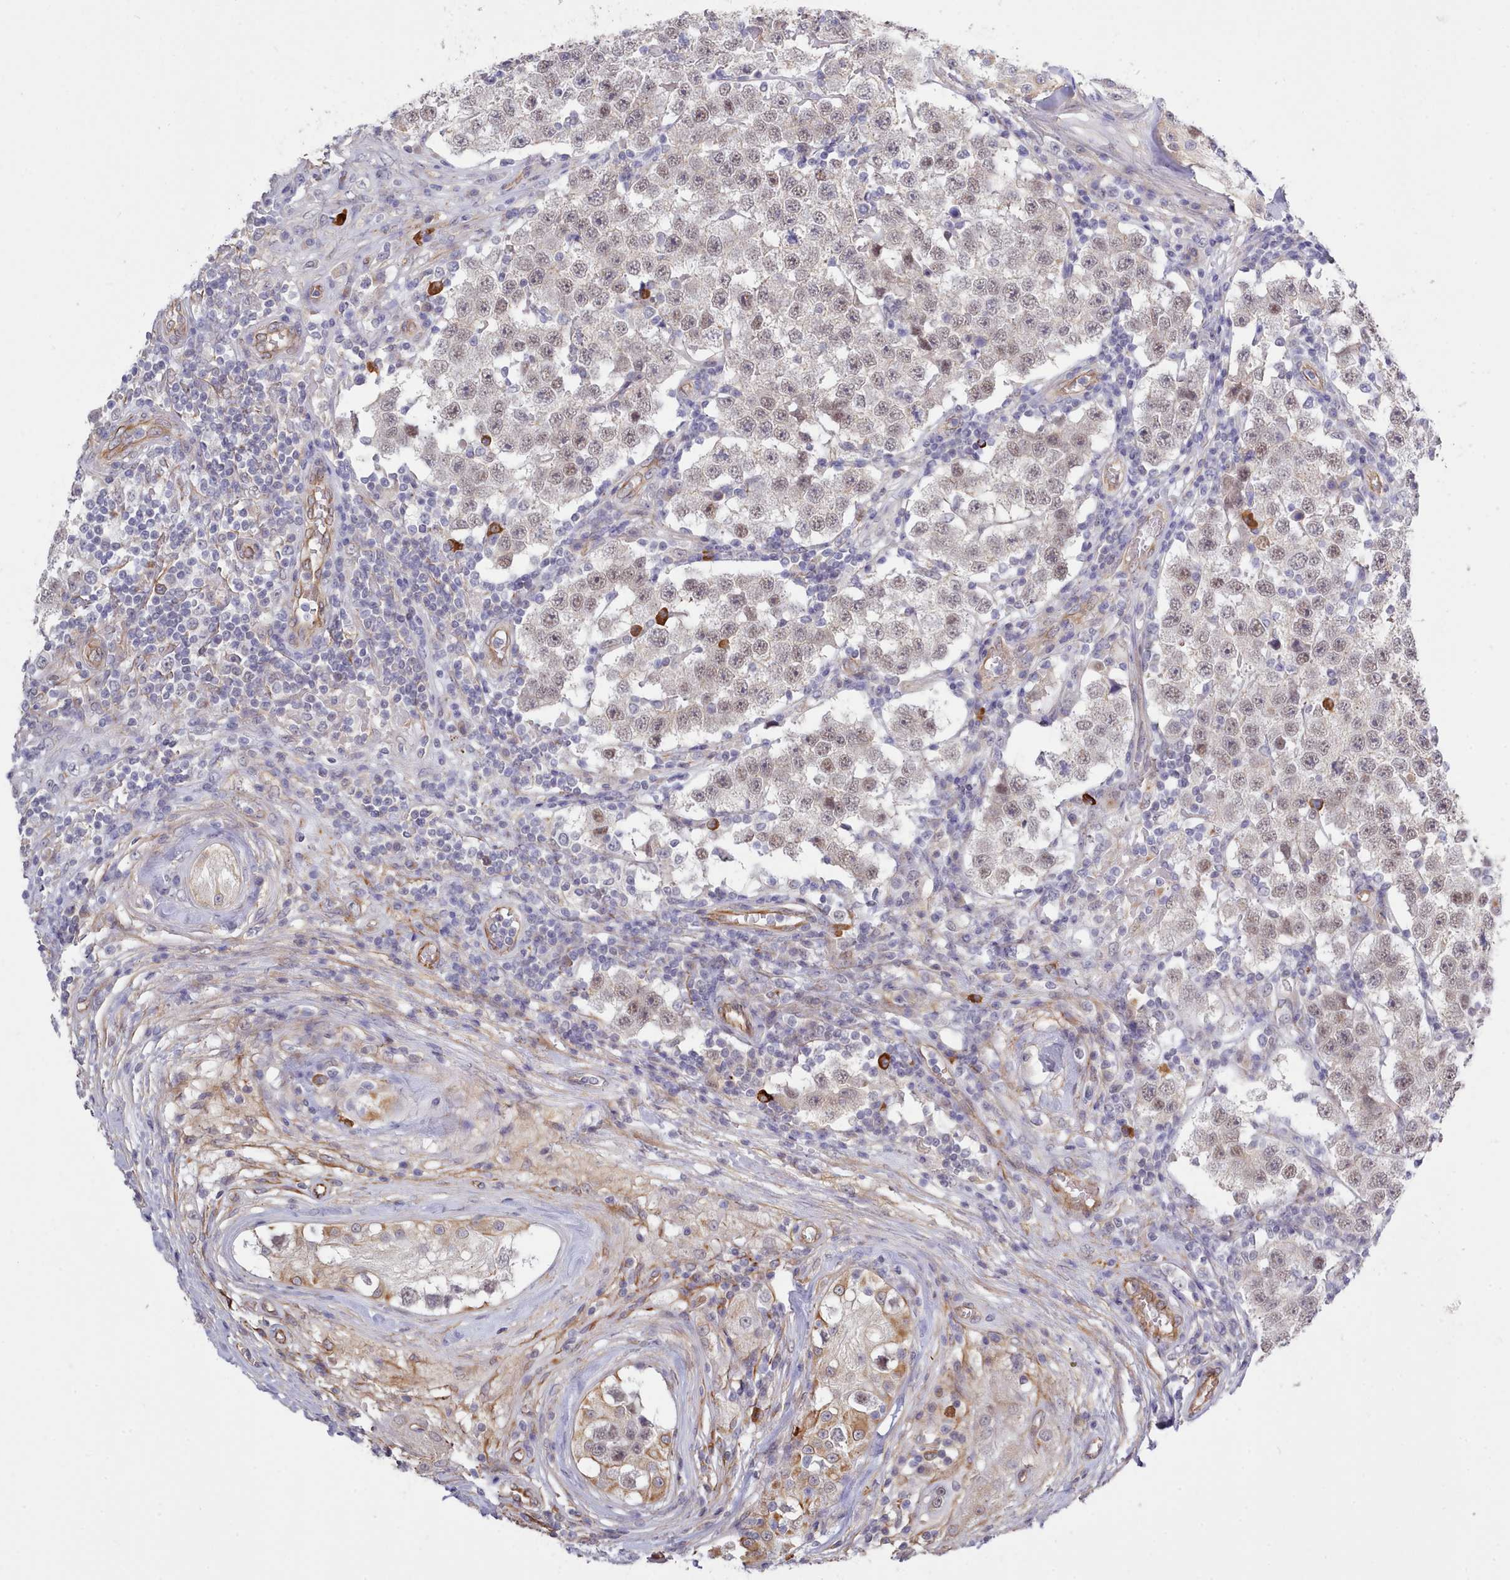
{"staining": {"intensity": "weak", "quantity": ">75%", "location": "nuclear"}, "tissue": "testis cancer", "cell_type": "Tumor cells", "image_type": "cancer", "snomed": [{"axis": "morphology", "description": "Seminoma, NOS"}, {"axis": "topography", "description": "Testis"}], "caption": "Weak nuclear protein staining is present in approximately >75% of tumor cells in testis cancer.", "gene": "ZC3H13", "patient": {"sex": "male", "age": 34}}